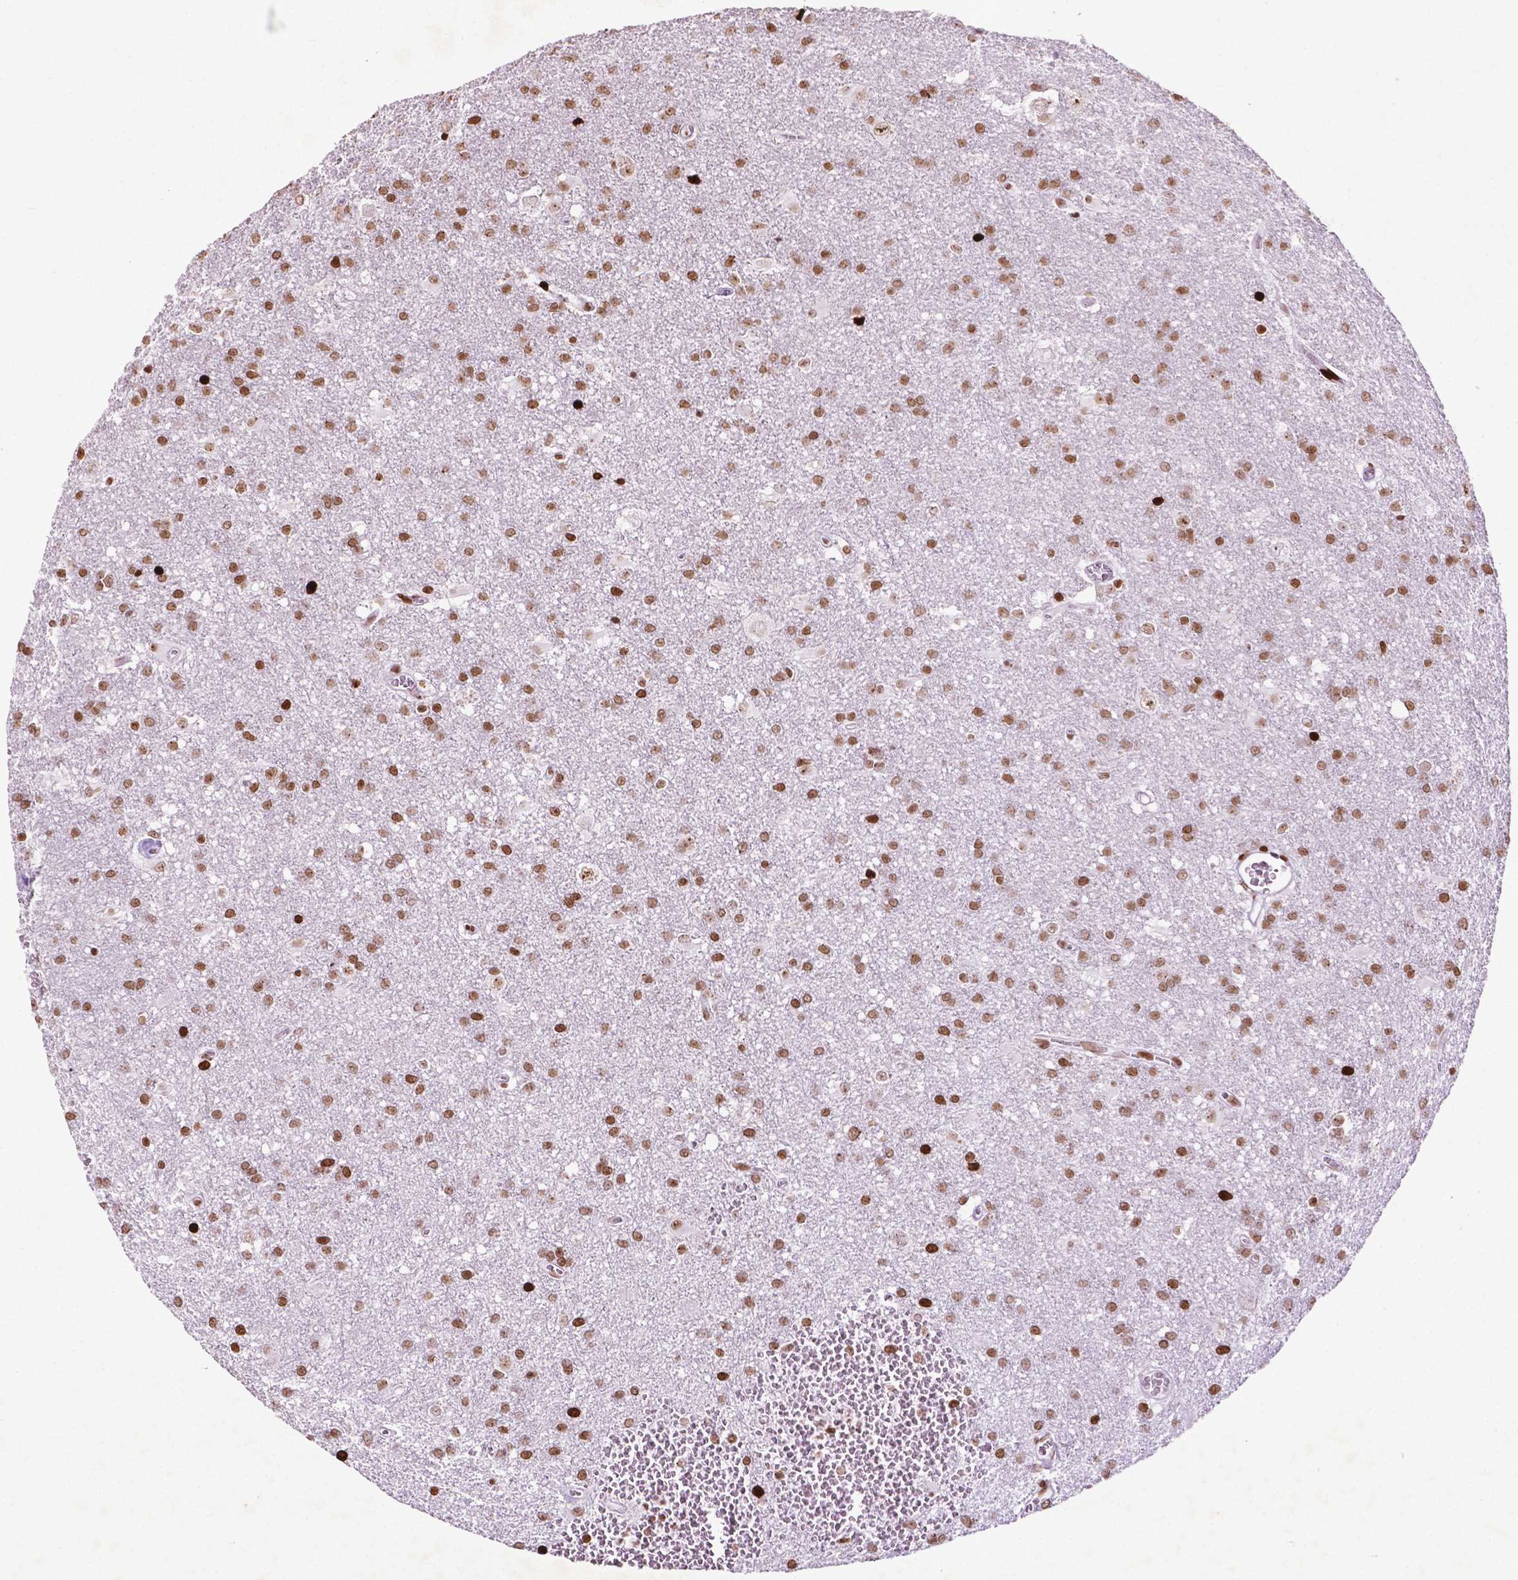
{"staining": {"intensity": "moderate", "quantity": ">75%", "location": "nuclear"}, "tissue": "glioma", "cell_type": "Tumor cells", "image_type": "cancer", "snomed": [{"axis": "morphology", "description": "Glioma, malignant, Low grade"}, {"axis": "topography", "description": "Brain"}], "caption": "Moderate nuclear positivity for a protein is appreciated in approximately >75% of tumor cells of low-grade glioma (malignant) using immunohistochemistry (IHC).", "gene": "TMEM250", "patient": {"sex": "male", "age": 66}}